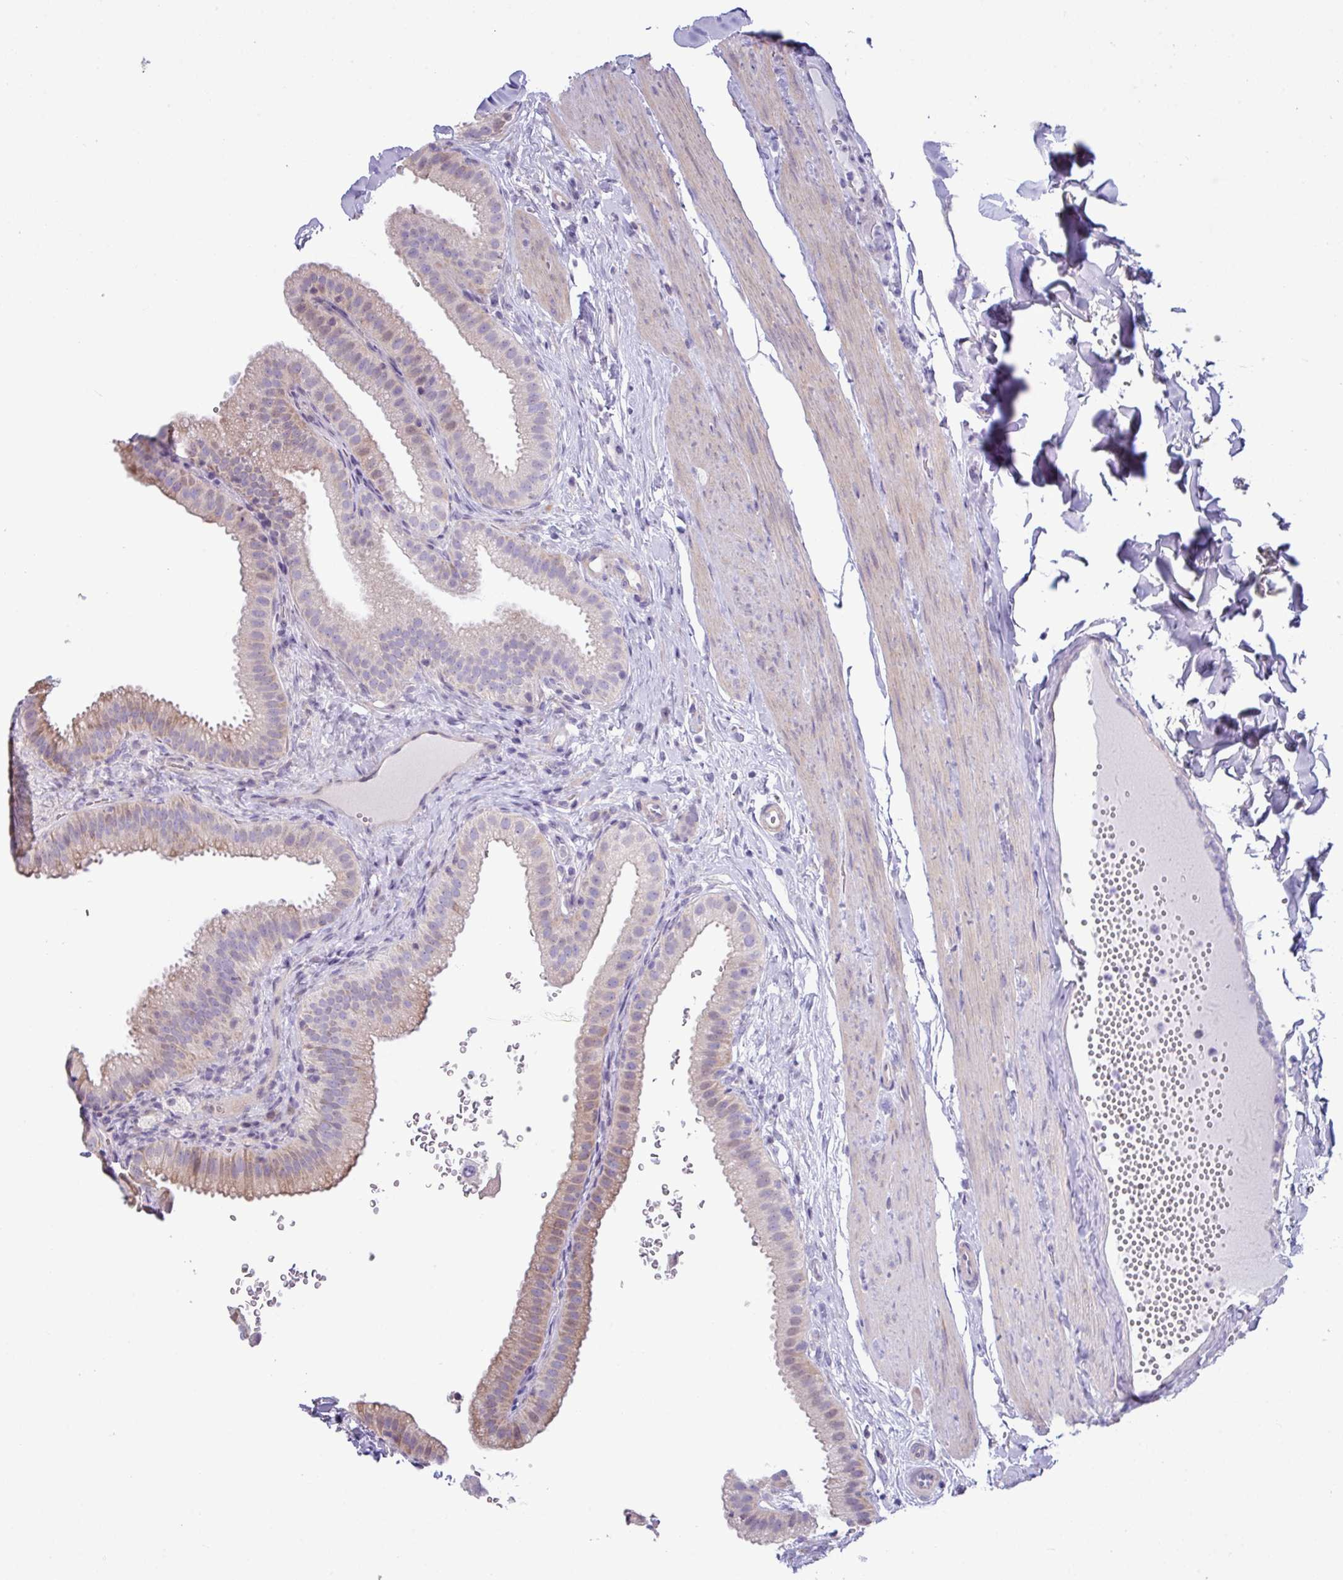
{"staining": {"intensity": "weak", "quantity": "25%-75%", "location": "cytoplasmic/membranous"}, "tissue": "gallbladder", "cell_type": "Glandular cells", "image_type": "normal", "snomed": [{"axis": "morphology", "description": "Normal tissue, NOS"}, {"axis": "topography", "description": "Gallbladder"}], "caption": "Glandular cells demonstrate weak cytoplasmic/membranous staining in approximately 25%-75% of cells in unremarkable gallbladder.", "gene": "IRGC", "patient": {"sex": "female", "age": 61}}